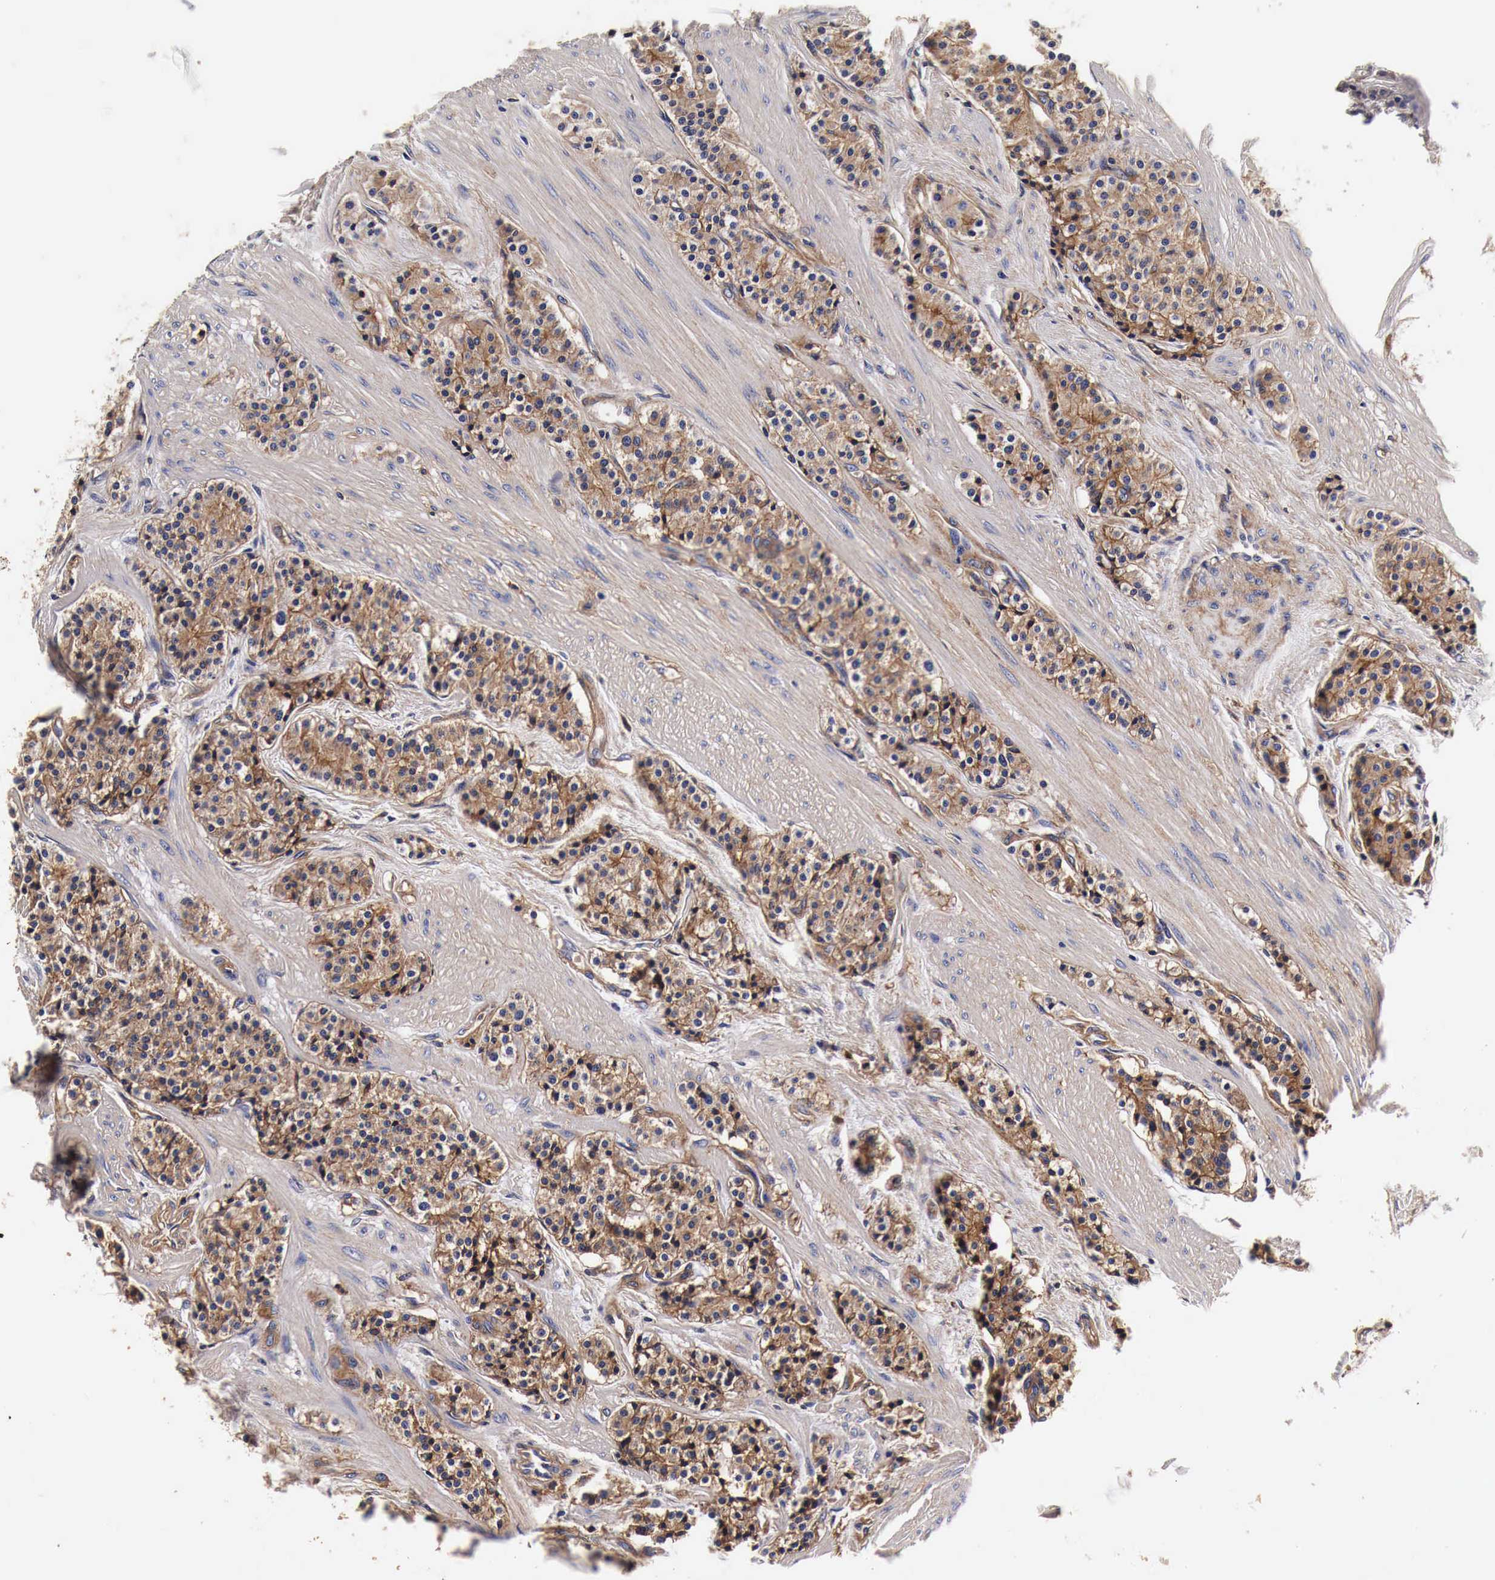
{"staining": {"intensity": "moderate", "quantity": ">75%", "location": "cytoplasmic/membranous"}, "tissue": "carcinoid", "cell_type": "Tumor cells", "image_type": "cancer", "snomed": [{"axis": "morphology", "description": "Carcinoid, malignant, NOS"}, {"axis": "topography", "description": "Stomach"}], "caption": "This is an image of immunohistochemistry staining of carcinoid, which shows moderate positivity in the cytoplasmic/membranous of tumor cells.", "gene": "RP2", "patient": {"sex": "female", "age": 76}}